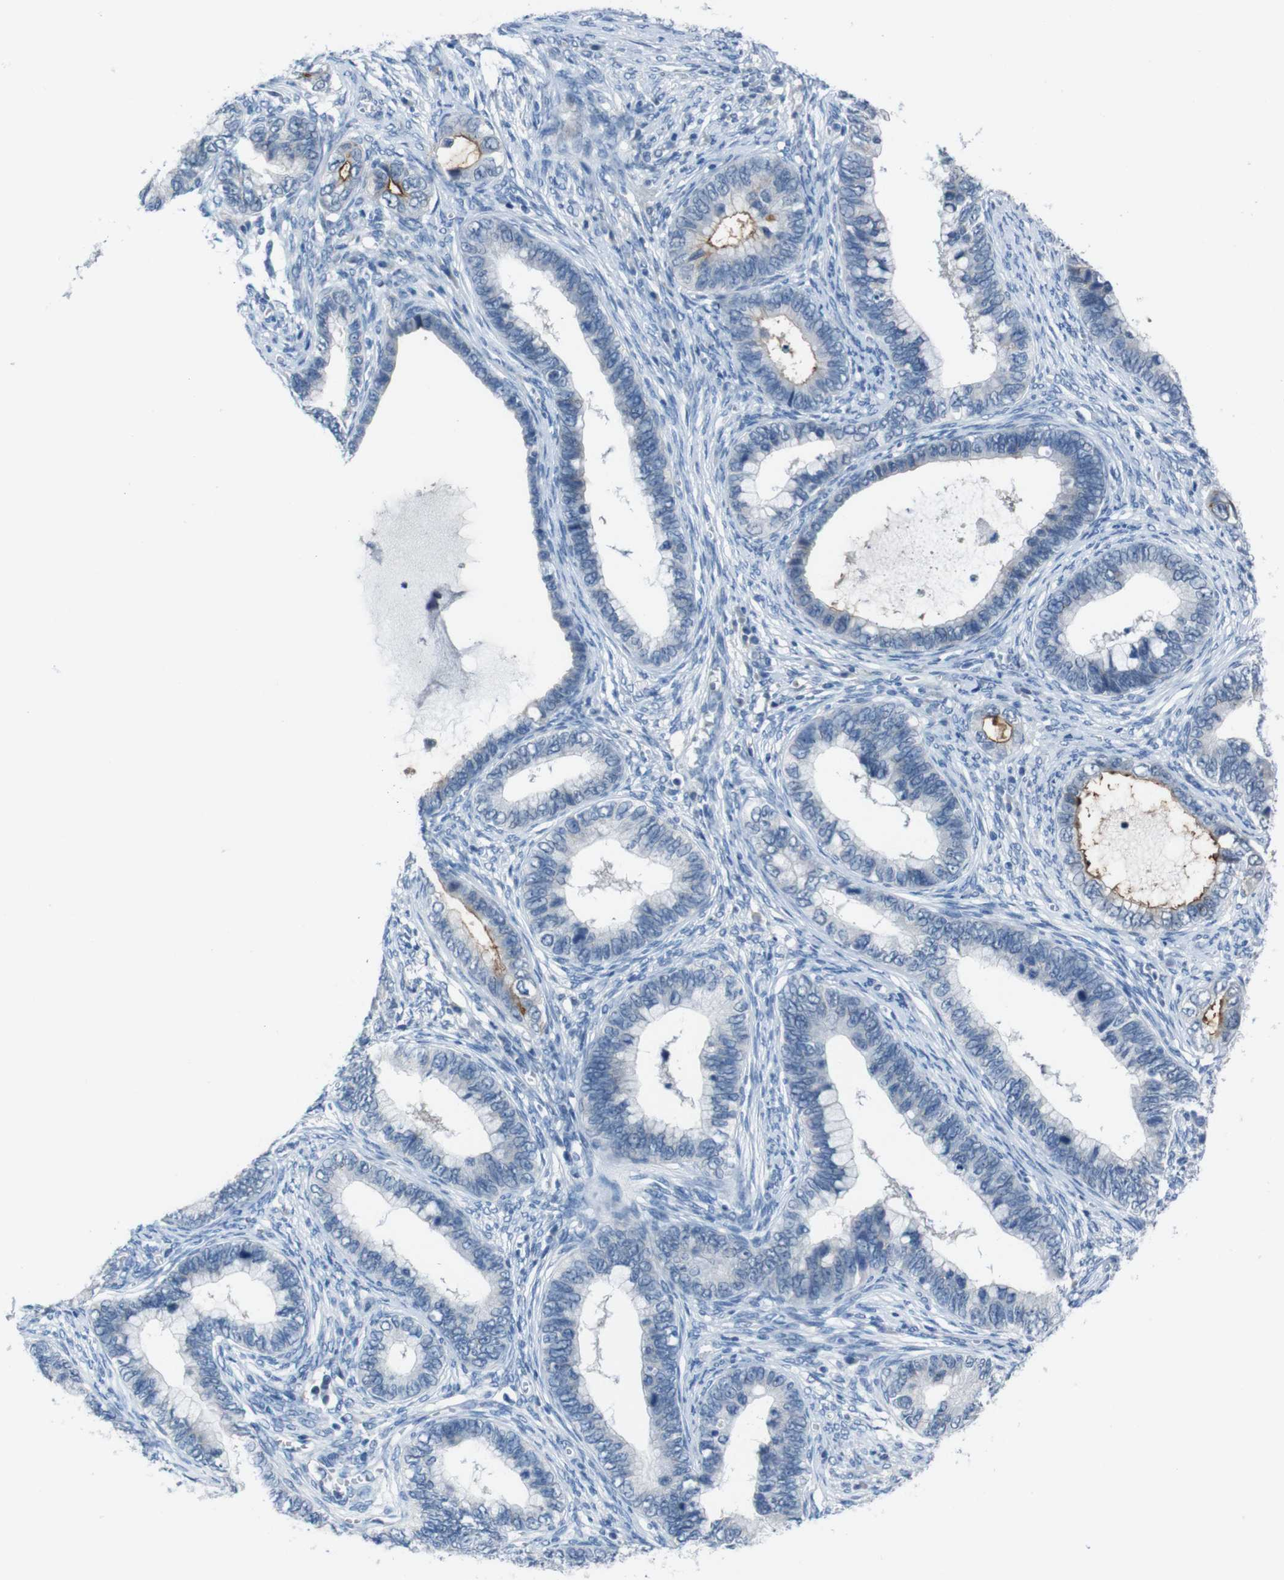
{"staining": {"intensity": "negative", "quantity": "none", "location": "none"}, "tissue": "cervical cancer", "cell_type": "Tumor cells", "image_type": "cancer", "snomed": [{"axis": "morphology", "description": "Adenocarcinoma, NOS"}, {"axis": "topography", "description": "Cervix"}], "caption": "The image displays no significant positivity in tumor cells of cervical cancer. (Immunohistochemistry, brightfield microscopy, high magnification).", "gene": "CDHR2", "patient": {"sex": "female", "age": 44}}